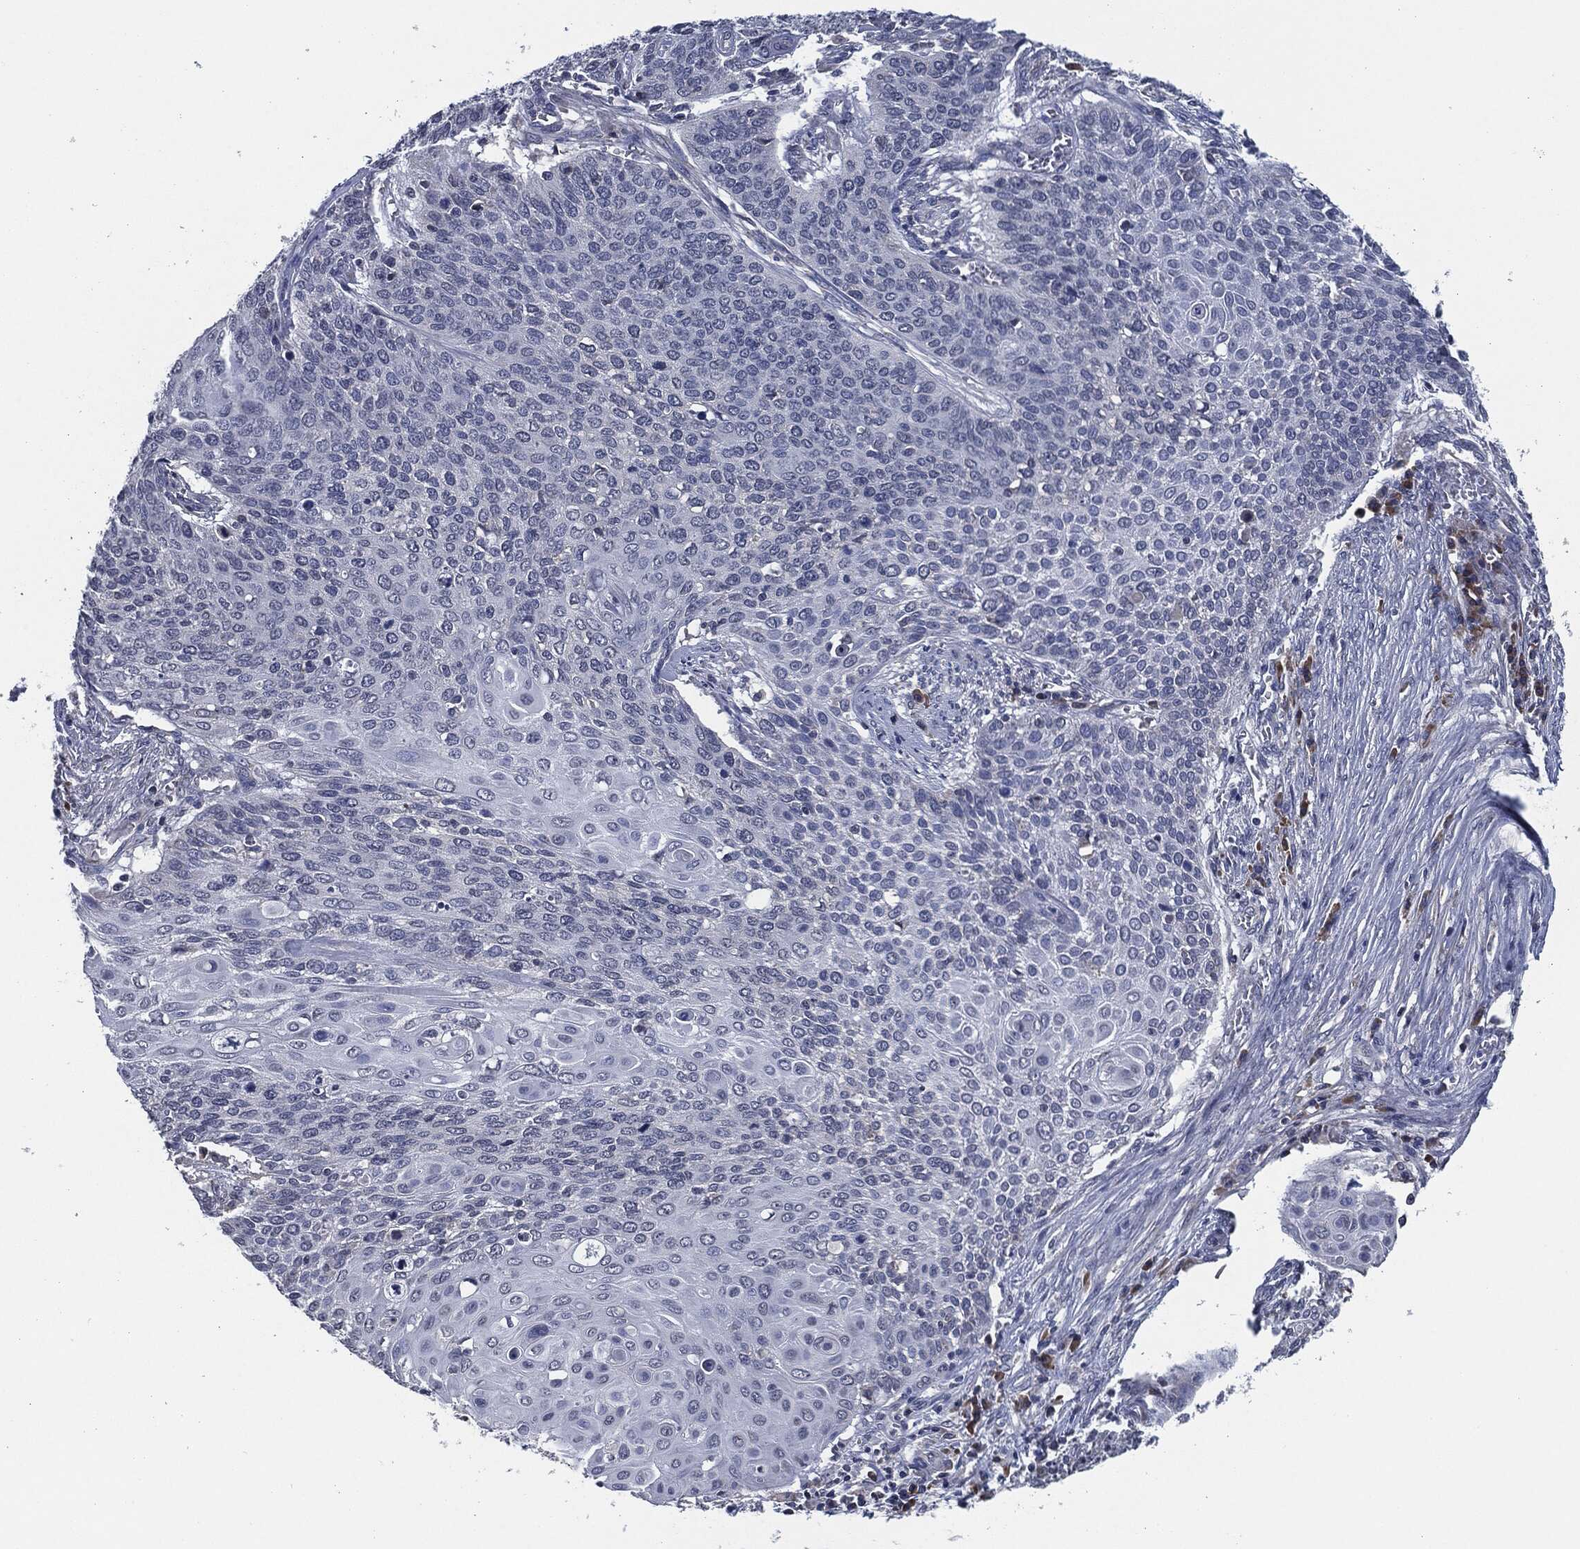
{"staining": {"intensity": "negative", "quantity": "none", "location": "none"}, "tissue": "cervical cancer", "cell_type": "Tumor cells", "image_type": "cancer", "snomed": [{"axis": "morphology", "description": "Squamous cell carcinoma, NOS"}, {"axis": "topography", "description": "Cervix"}], "caption": "Tumor cells are negative for protein expression in human squamous cell carcinoma (cervical).", "gene": "IL2RG", "patient": {"sex": "female", "age": 39}}